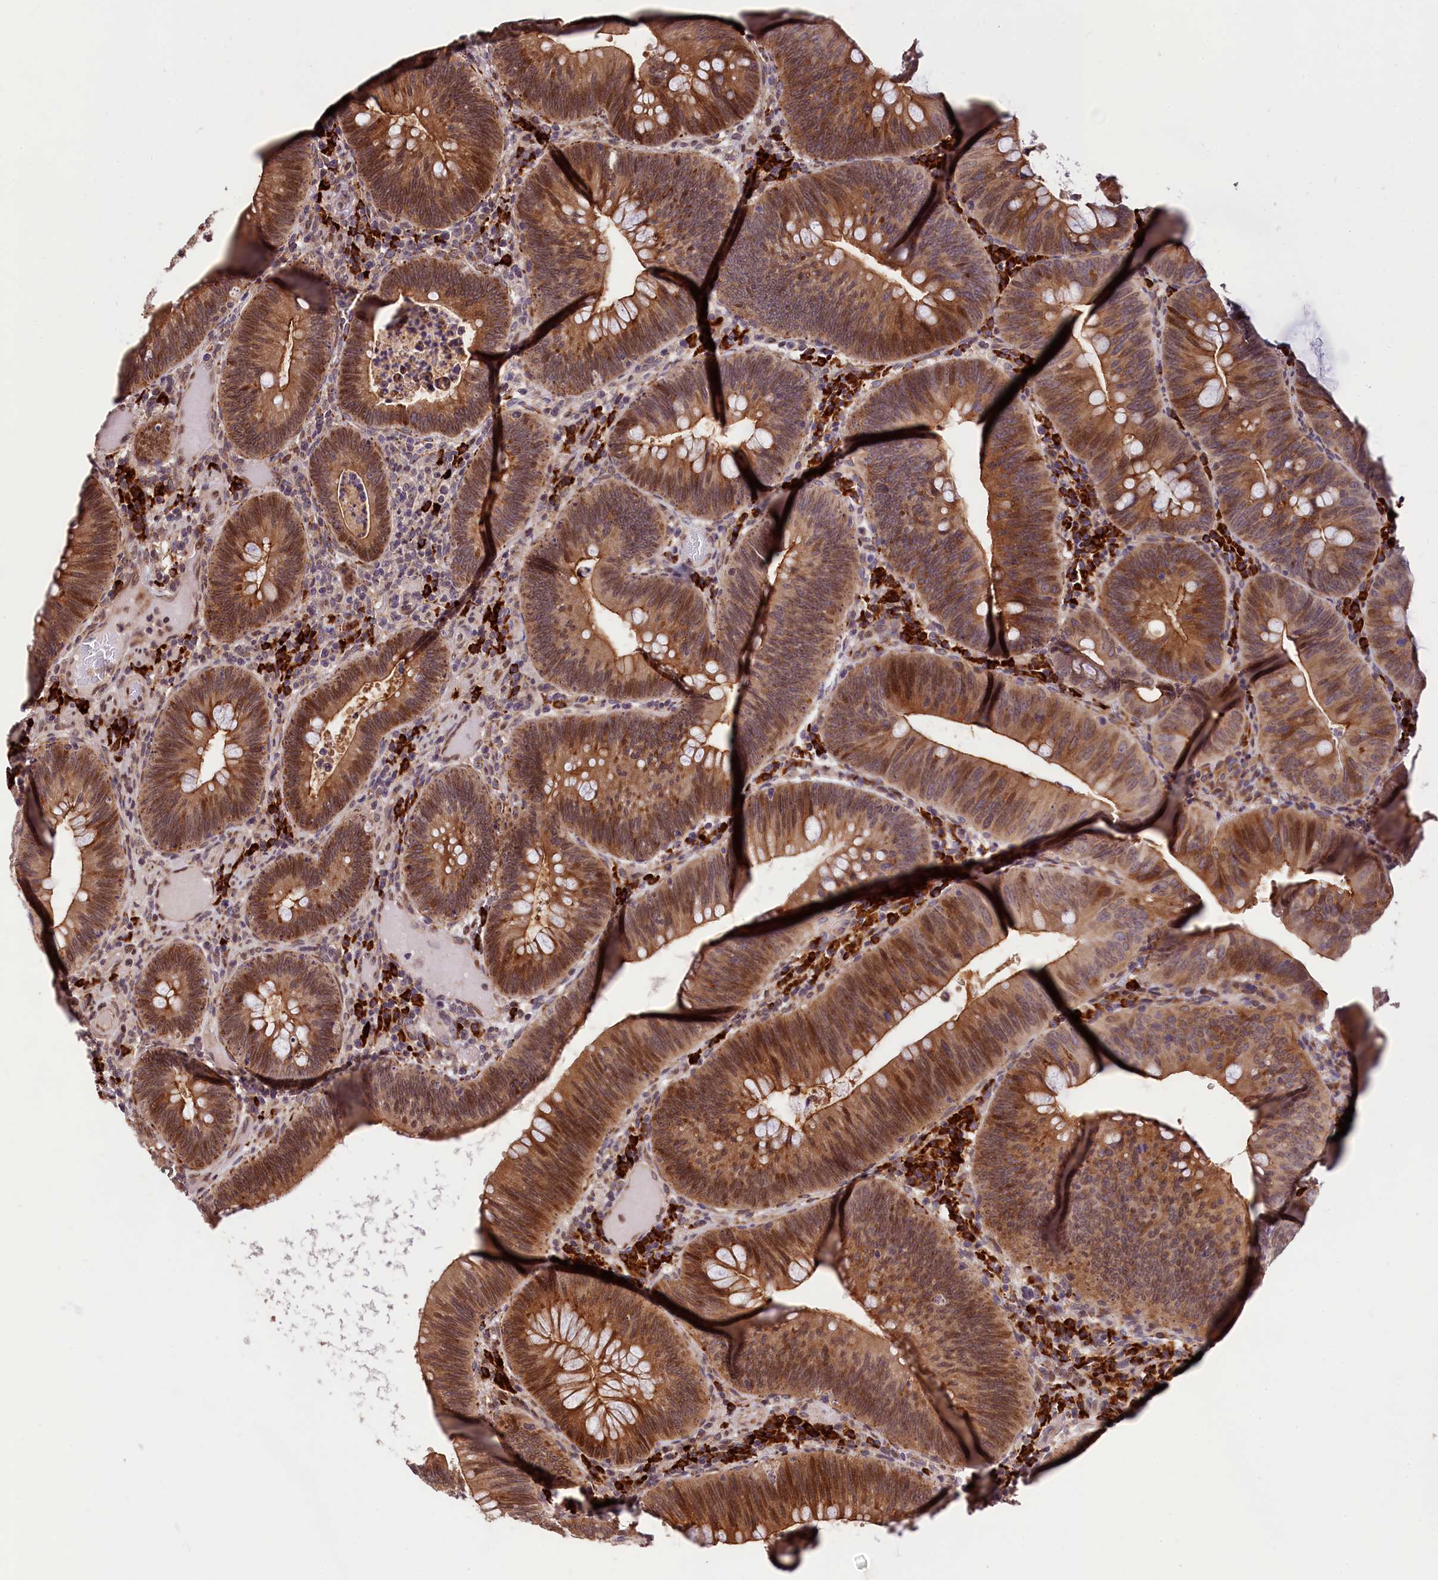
{"staining": {"intensity": "moderate", "quantity": ">75%", "location": "cytoplasmic/membranous"}, "tissue": "colorectal cancer", "cell_type": "Tumor cells", "image_type": "cancer", "snomed": [{"axis": "morphology", "description": "Adenocarcinoma, NOS"}, {"axis": "topography", "description": "Rectum"}], "caption": "DAB immunohistochemical staining of colorectal cancer shows moderate cytoplasmic/membranous protein expression in approximately >75% of tumor cells. (DAB IHC, brown staining for protein, blue staining for nuclei).", "gene": "C5orf15", "patient": {"sex": "female", "age": 75}}